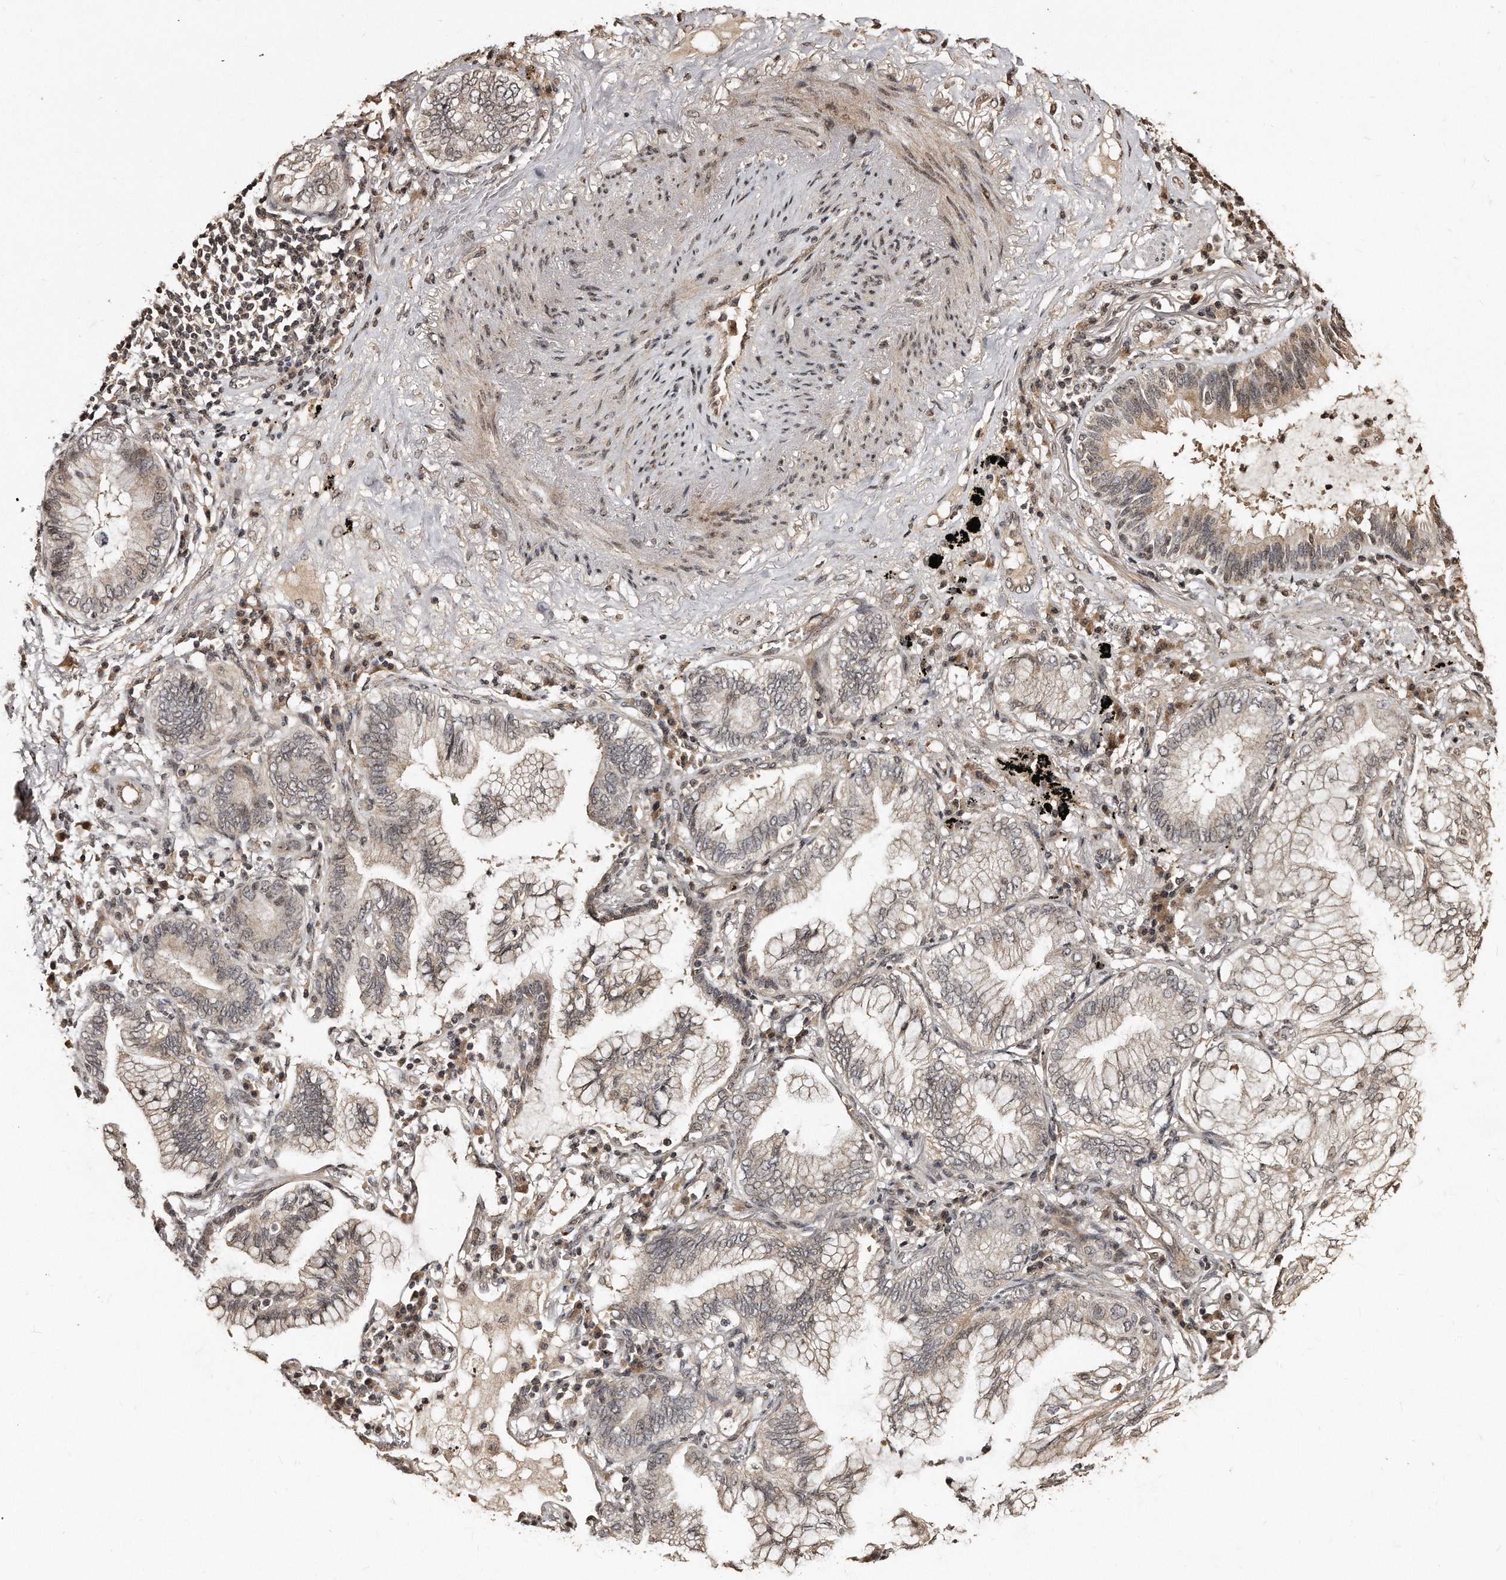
{"staining": {"intensity": "moderate", "quantity": "25%-75%", "location": "cytoplasmic/membranous,nuclear"}, "tissue": "lung cancer", "cell_type": "Tumor cells", "image_type": "cancer", "snomed": [{"axis": "morphology", "description": "Adenocarcinoma, NOS"}, {"axis": "topography", "description": "Lung"}], "caption": "About 25%-75% of tumor cells in human lung cancer (adenocarcinoma) reveal moderate cytoplasmic/membranous and nuclear protein staining as visualized by brown immunohistochemical staining.", "gene": "TSHR", "patient": {"sex": "female", "age": 70}}